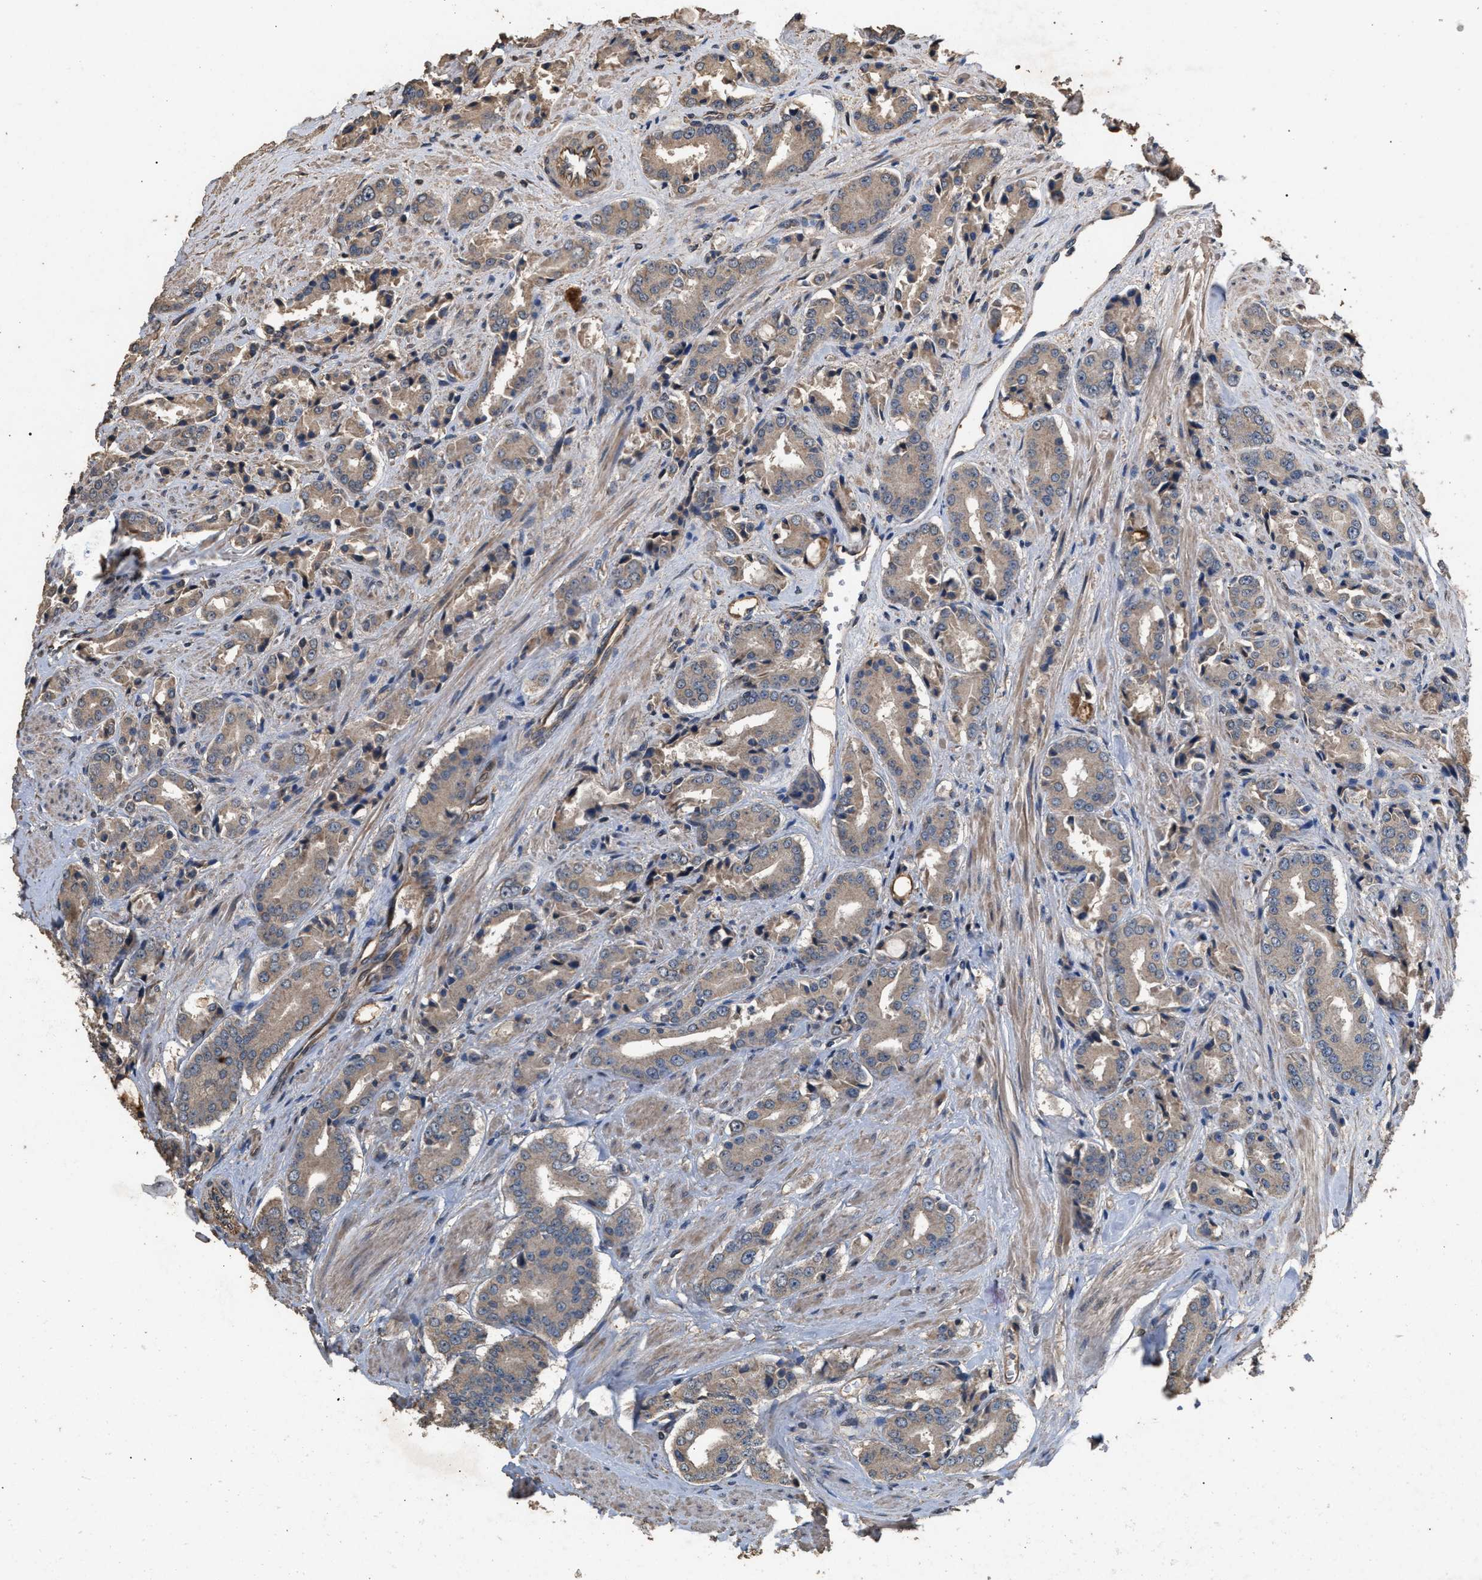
{"staining": {"intensity": "weak", "quantity": ">75%", "location": "cytoplasmic/membranous"}, "tissue": "prostate cancer", "cell_type": "Tumor cells", "image_type": "cancer", "snomed": [{"axis": "morphology", "description": "Adenocarcinoma, High grade"}, {"axis": "topography", "description": "Prostate"}], "caption": "Immunohistochemistry (IHC) image of human adenocarcinoma (high-grade) (prostate) stained for a protein (brown), which shows low levels of weak cytoplasmic/membranous expression in about >75% of tumor cells.", "gene": "HTRA3", "patient": {"sex": "male", "age": 71}}